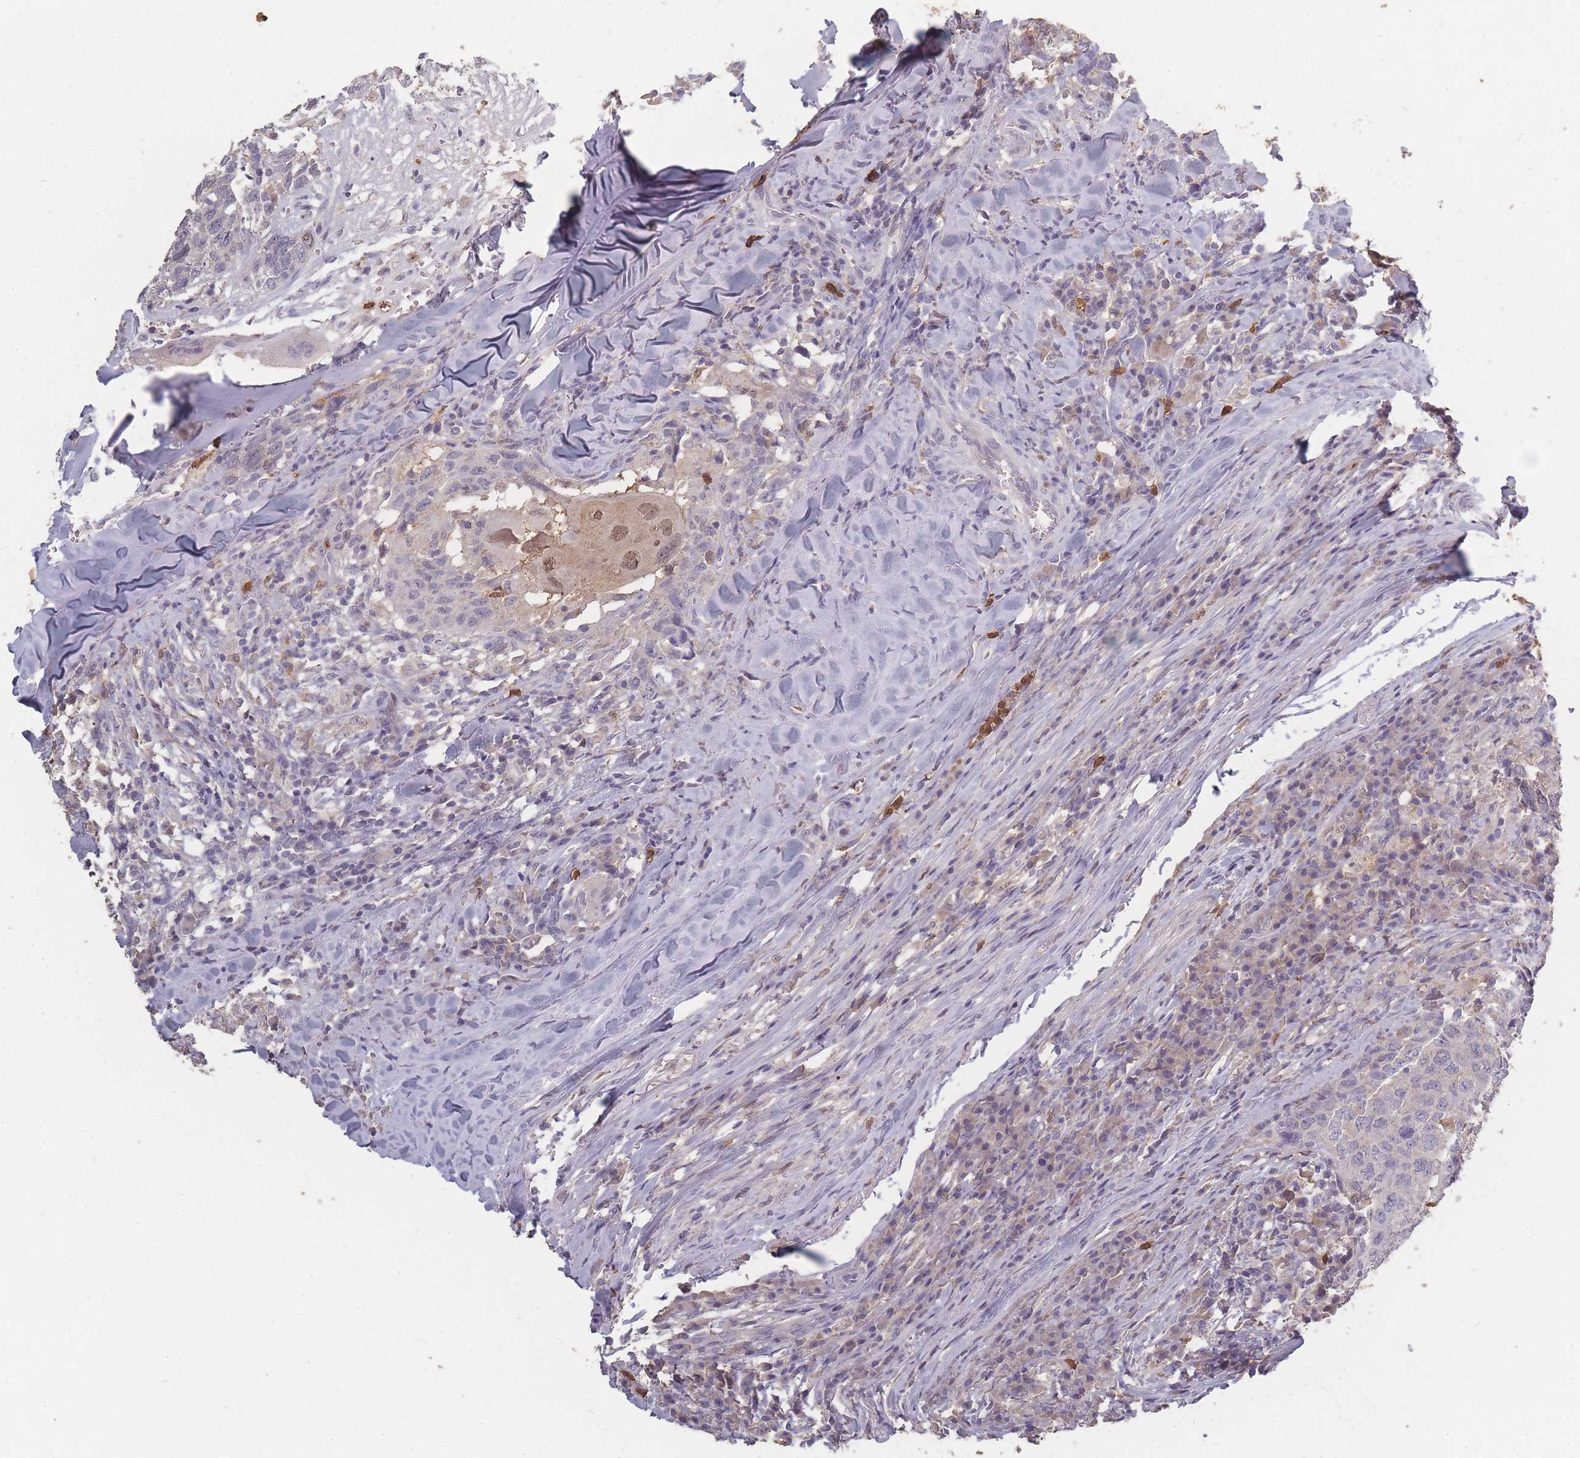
{"staining": {"intensity": "weak", "quantity": "<25%", "location": "nuclear"}, "tissue": "head and neck cancer", "cell_type": "Tumor cells", "image_type": "cancer", "snomed": [{"axis": "morphology", "description": "Normal tissue, NOS"}, {"axis": "morphology", "description": "Squamous cell carcinoma, NOS"}, {"axis": "topography", "description": "Skeletal muscle"}, {"axis": "topography", "description": "Vascular tissue"}, {"axis": "topography", "description": "Peripheral nerve tissue"}, {"axis": "topography", "description": "Head-Neck"}], "caption": "Immunohistochemistry (IHC) photomicrograph of neoplastic tissue: squamous cell carcinoma (head and neck) stained with DAB (3,3'-diaminobenzidine) reveals no significant protein positivity in tumor cells.", "gene": "BST1", "patient": {"sex": "male", "age": 66}}